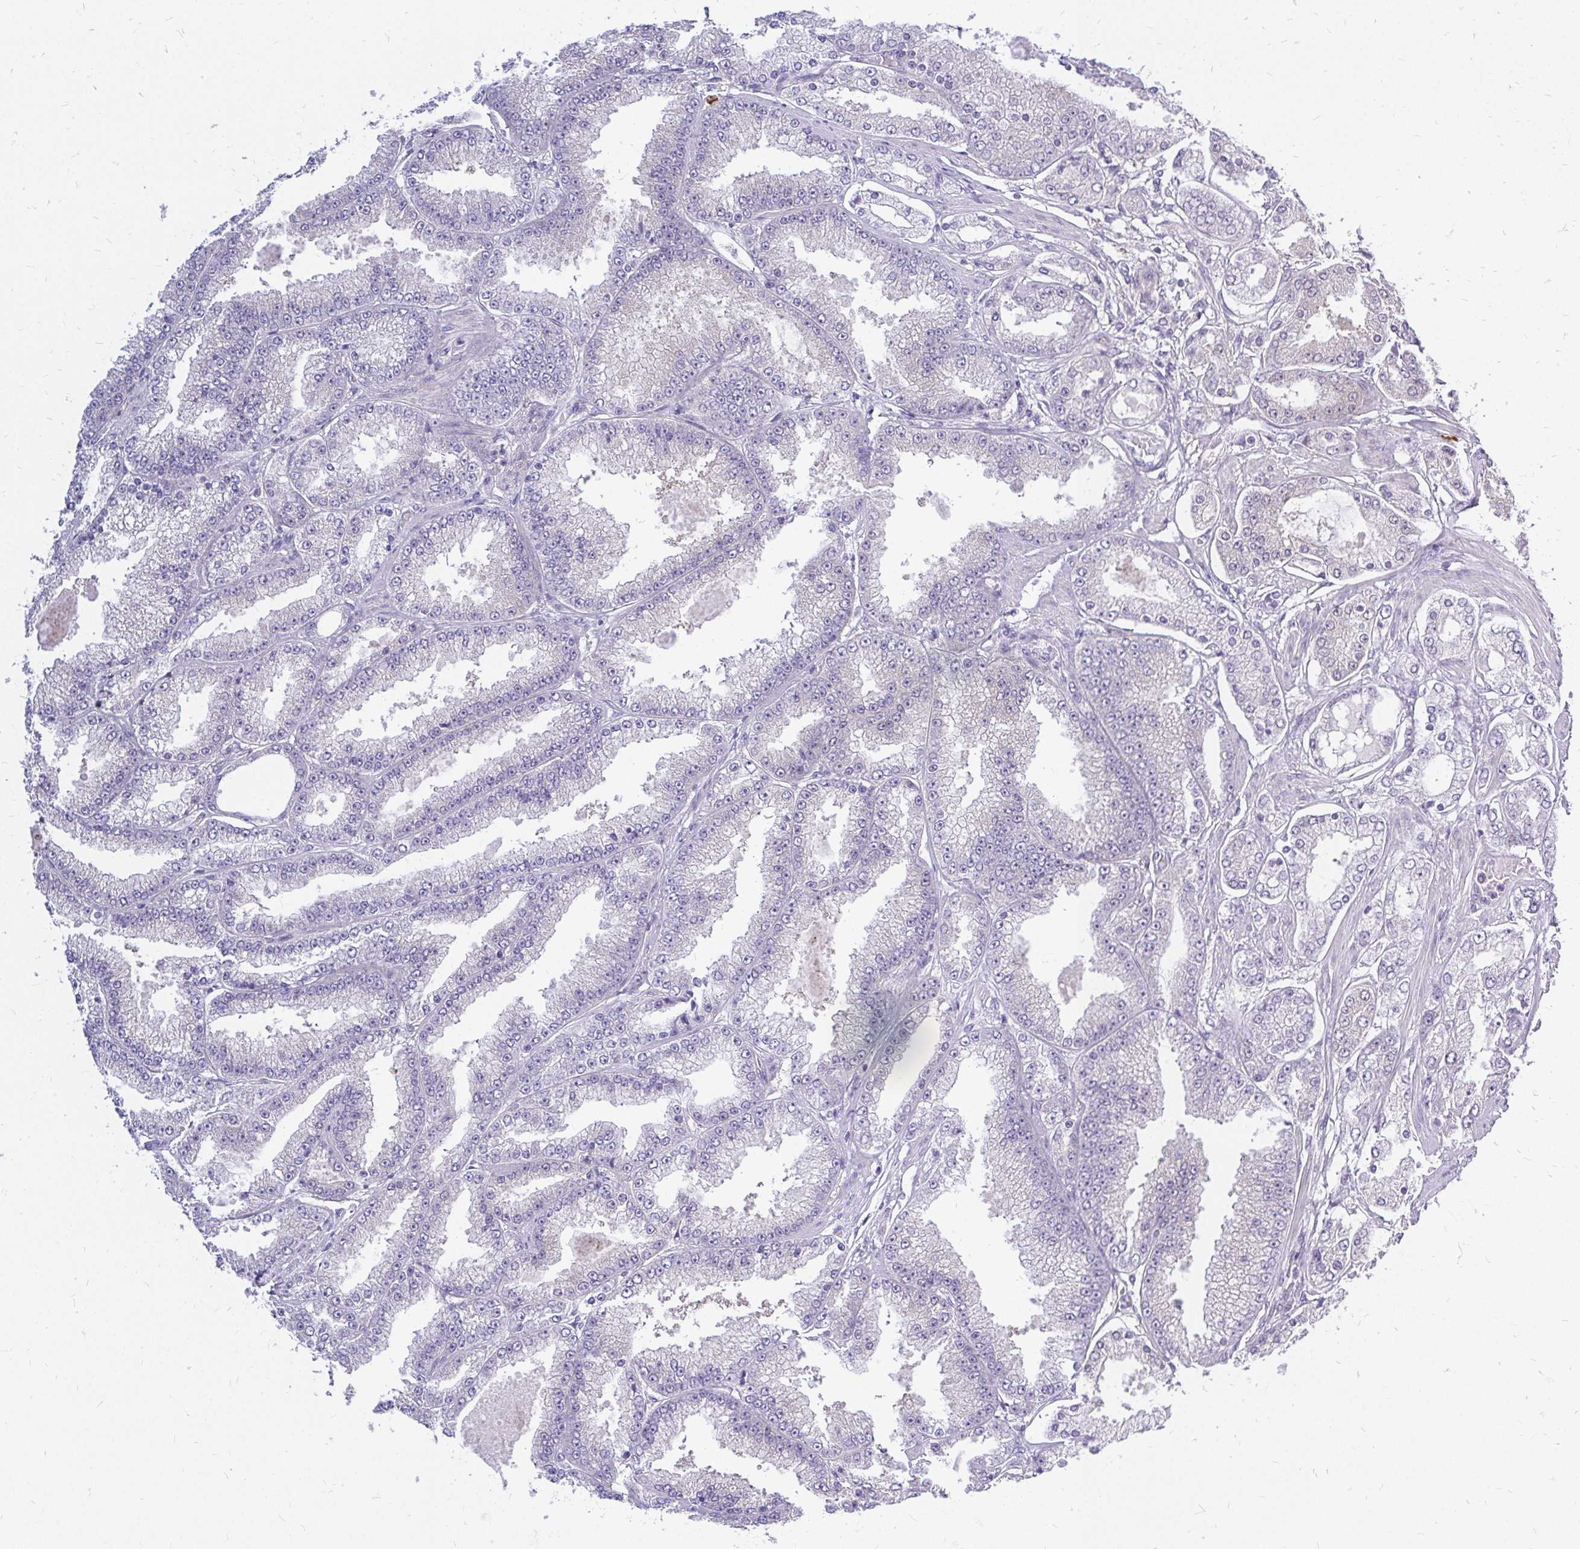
{"staining": {"intensity": "negative", "quantity": "none", "location": "none"}, "tissue": "prostate cancer", "cell_type": "Tumor cells", "image_type": "cancer", "snomed": [{"axis": "morphology", "description": "Adenocarcinoma, High grade"}, {"axis": "topography", "description": "Prostate"}], "caption": "A micrograph of prostate adenocarcinoma (high-grade) stained for a protein demonstrates no brown staining in tumor cells.", "gene": "MAP1LC3A", "patient": {"sex": "male", "age": 68}}